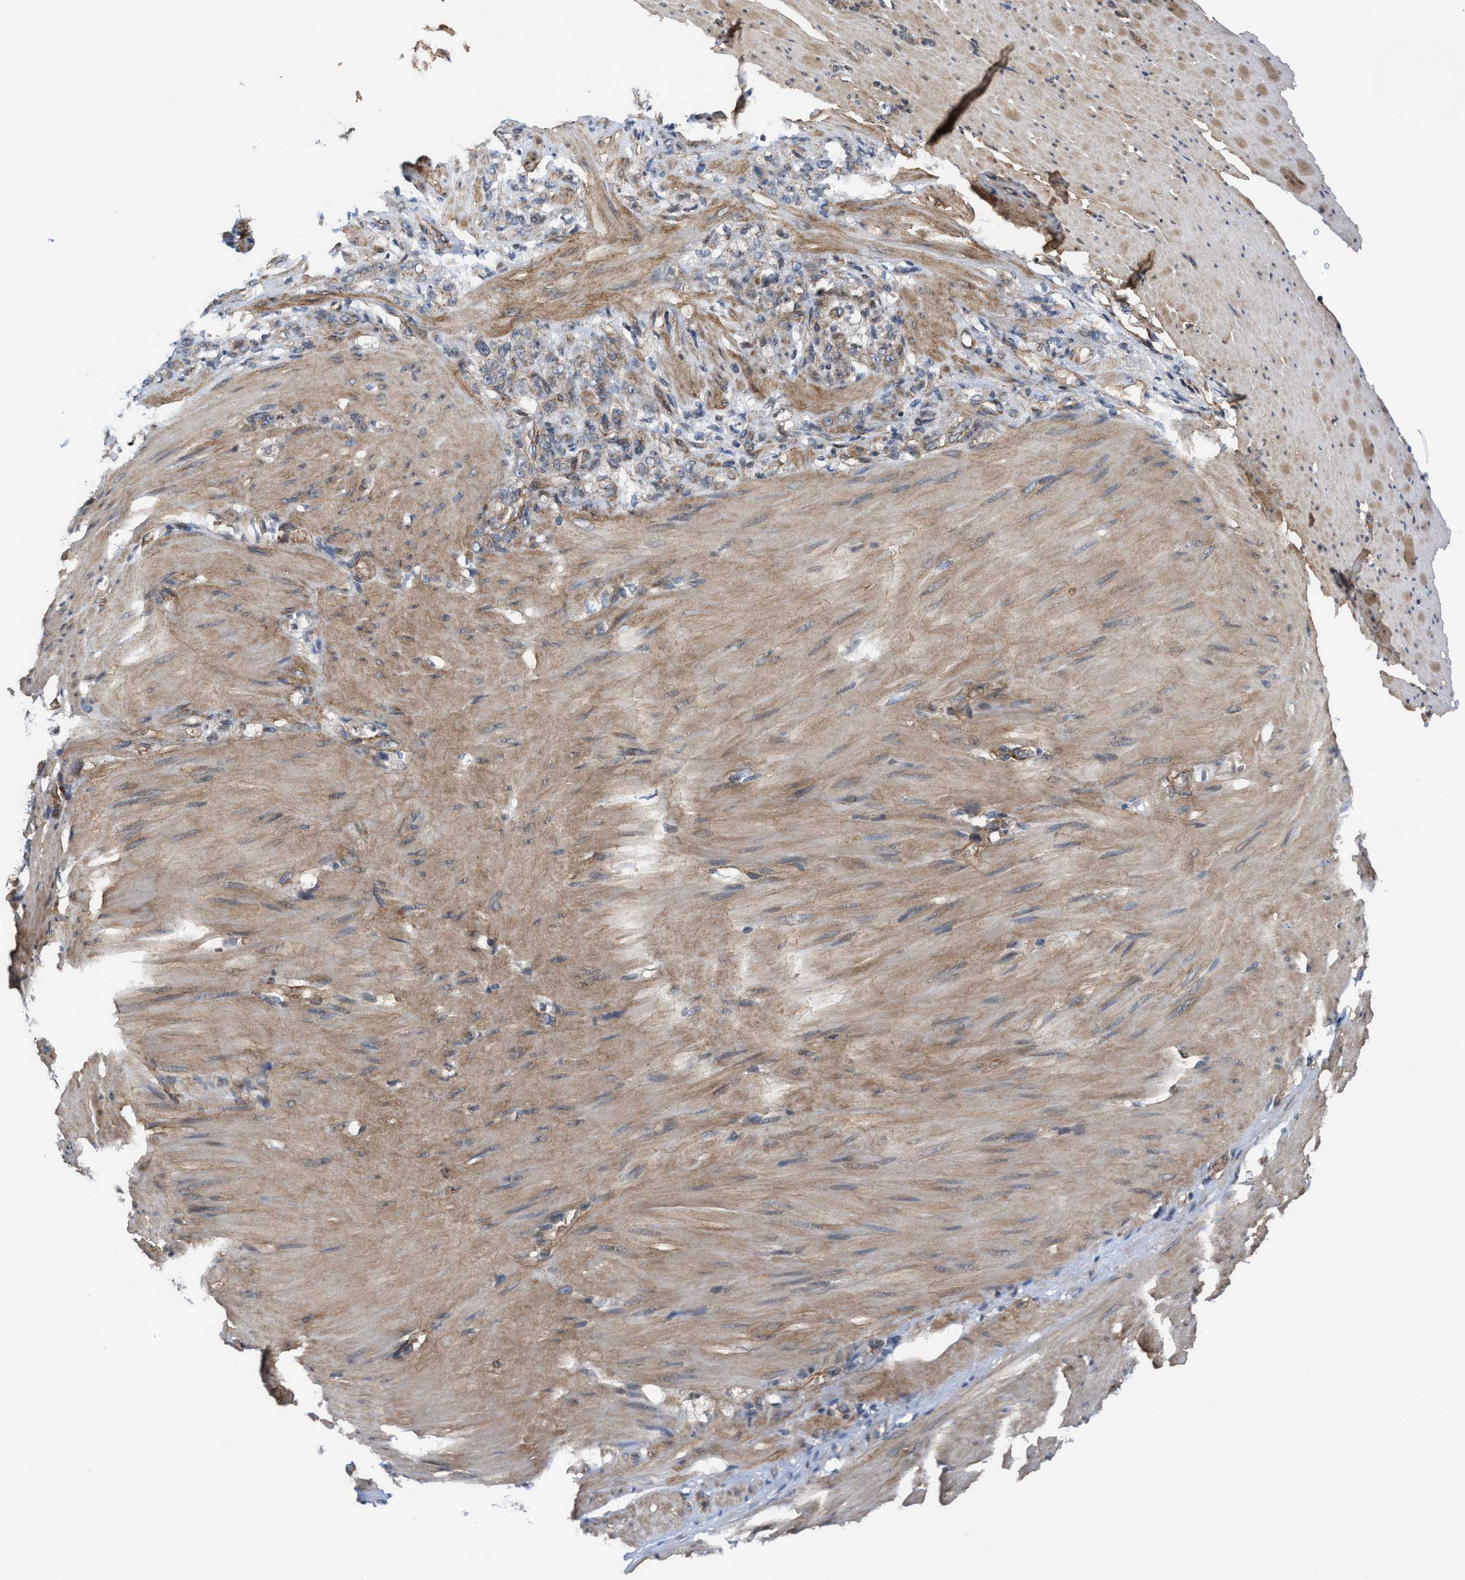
{"staining": {"intensity": "weak", "quantity": "<25%", "location": "cytoplasmic/membranous"}, "tissue": "stomach cancer", "cell_type": "Tumor cells", "image_type": "cancer", "snomed": [{"axis": "morphology", "description": "Adenocarcinoma, NOS"}, {"axis": "topography", "description": "Stomach"}], "caption": "Adenocarcinoma (stomach) was stained to show a protein in brown. There is no significant staining in tumor cells.", "gene": "TGFB1I1", "patient": {"sex": "male", "age": 82}}